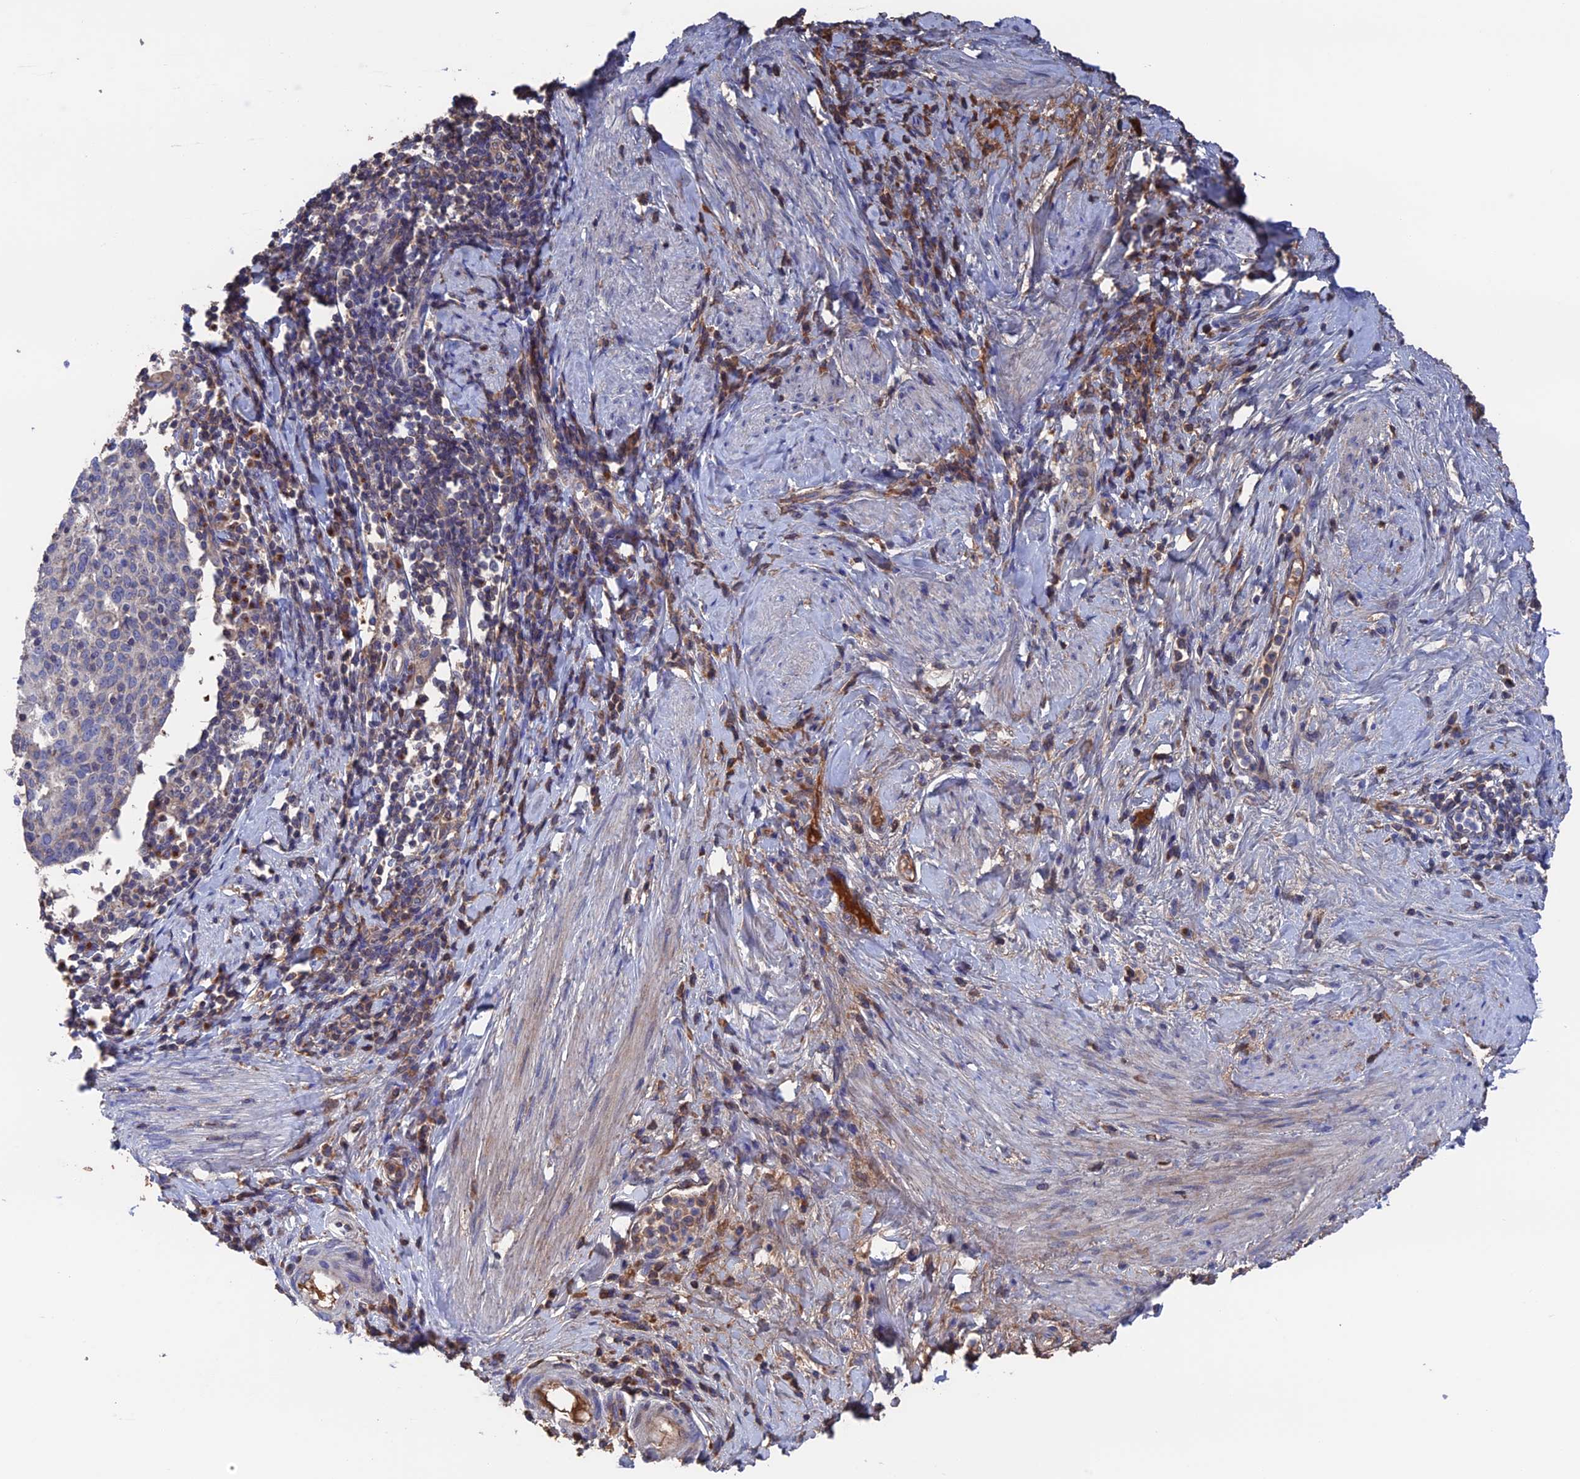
{"staining": {"intensity": "negative", "quantity": "none", "location": "none"}, "tissue": "cervical cancer", "cell_type": "Tumor cells", "image_type": "cancer", "snomed": [{"axis": "morphology", "description": "Squamous cell carcinoma, NOS"}, {"axis": "topography", "description": "Cervix"}], "caption": "Immunohistochemistry histopathology image of cervical cancer stained for a protein (brown), which demonstrates no positivity in tumor cells.", "gene": "HPF1", "patient": {"sex": "female", "age": 52}}